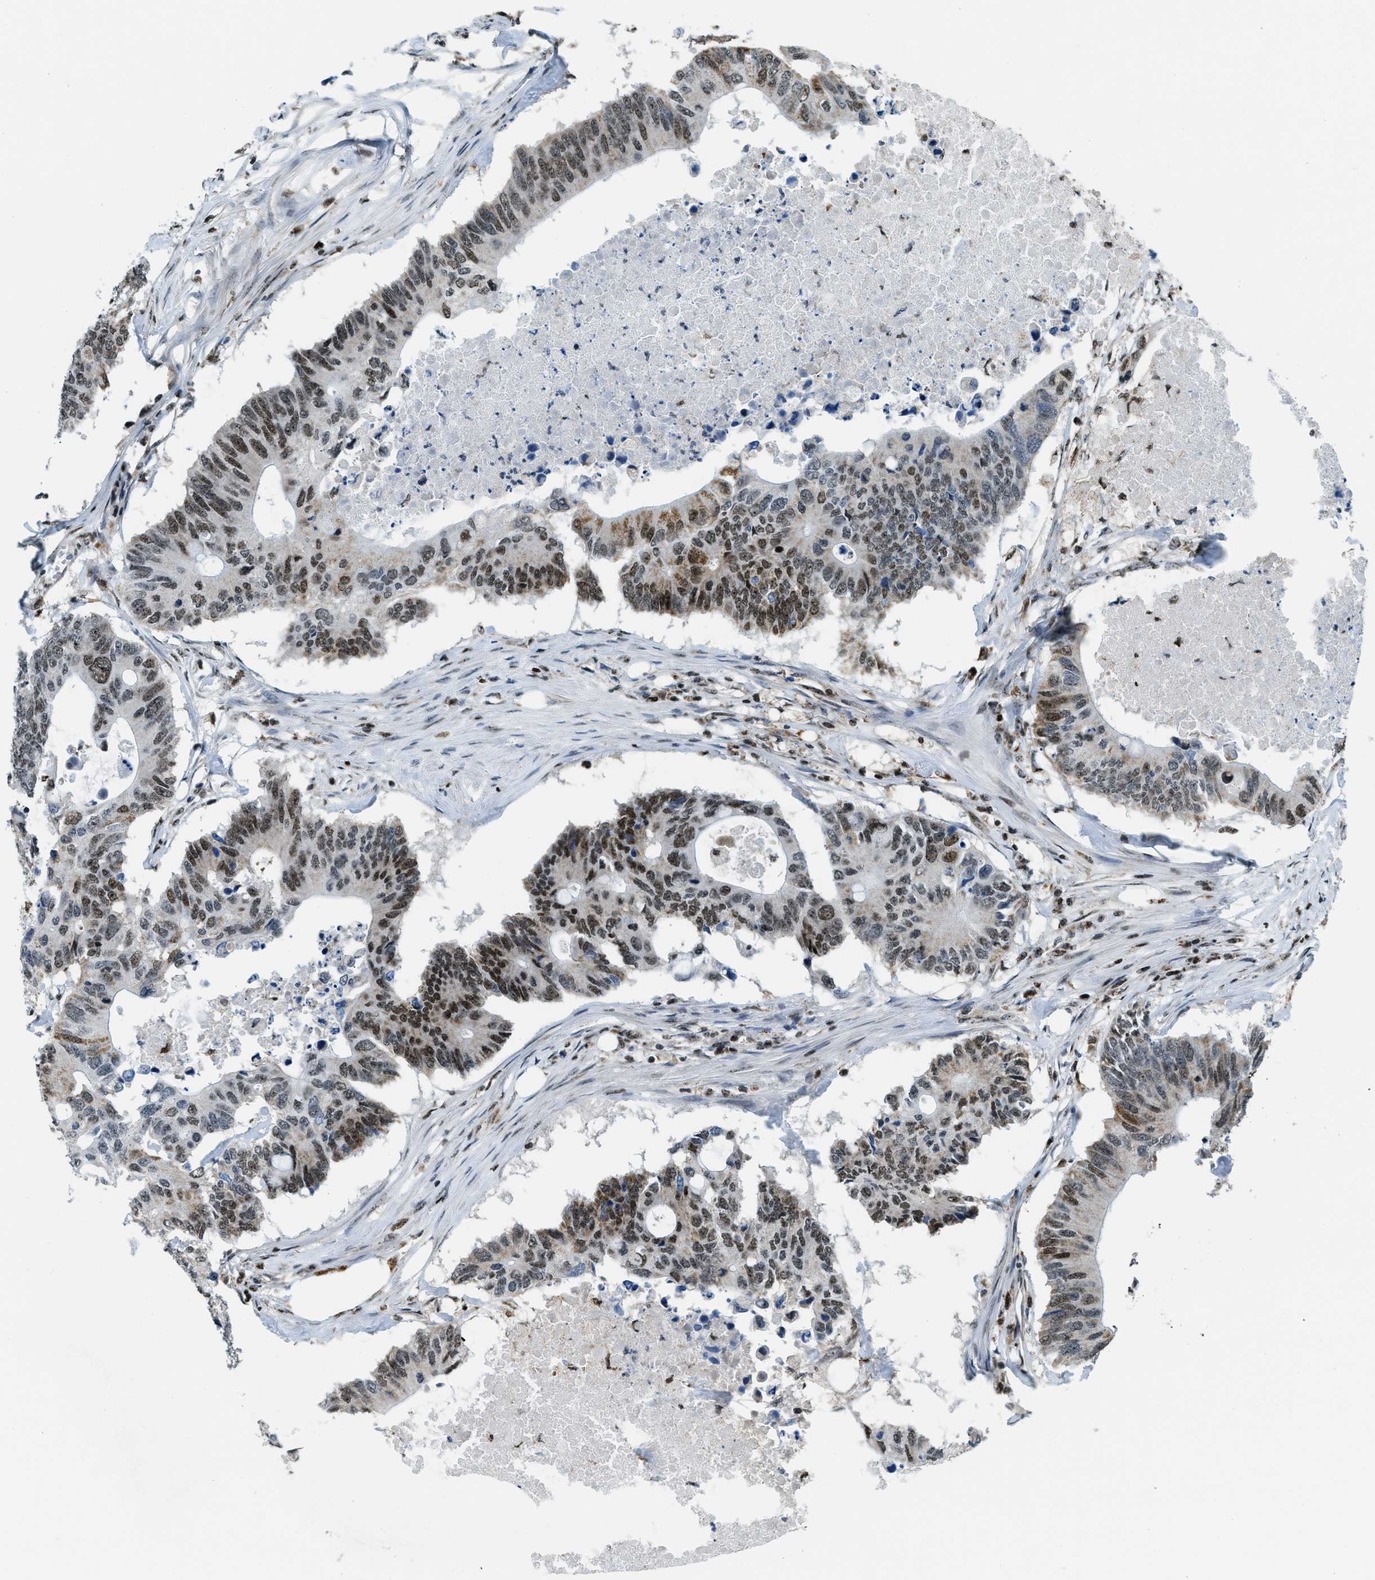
{"staining": {"intensity": "strong", "quantity": ">75%", "location": "cytoplasmic/membranous,nuclear"}, "tissue": "colorectal cancer", "cell_type": "Tumor cells", "image_type": "cancer", "snomed": [{"axis": "morphology", "description": "Adenocarcinoma, NOS"}, {"axis": "topography", "description": "Colon"}], "caption": "Strong cytoplasmic/membranous and nuclear expression is appreciated in about >75% of tumor cells in colorectal cancer (adenocarcinoma).", "gene": "SP100", "patient": {"sex": "male", "age": 71}}